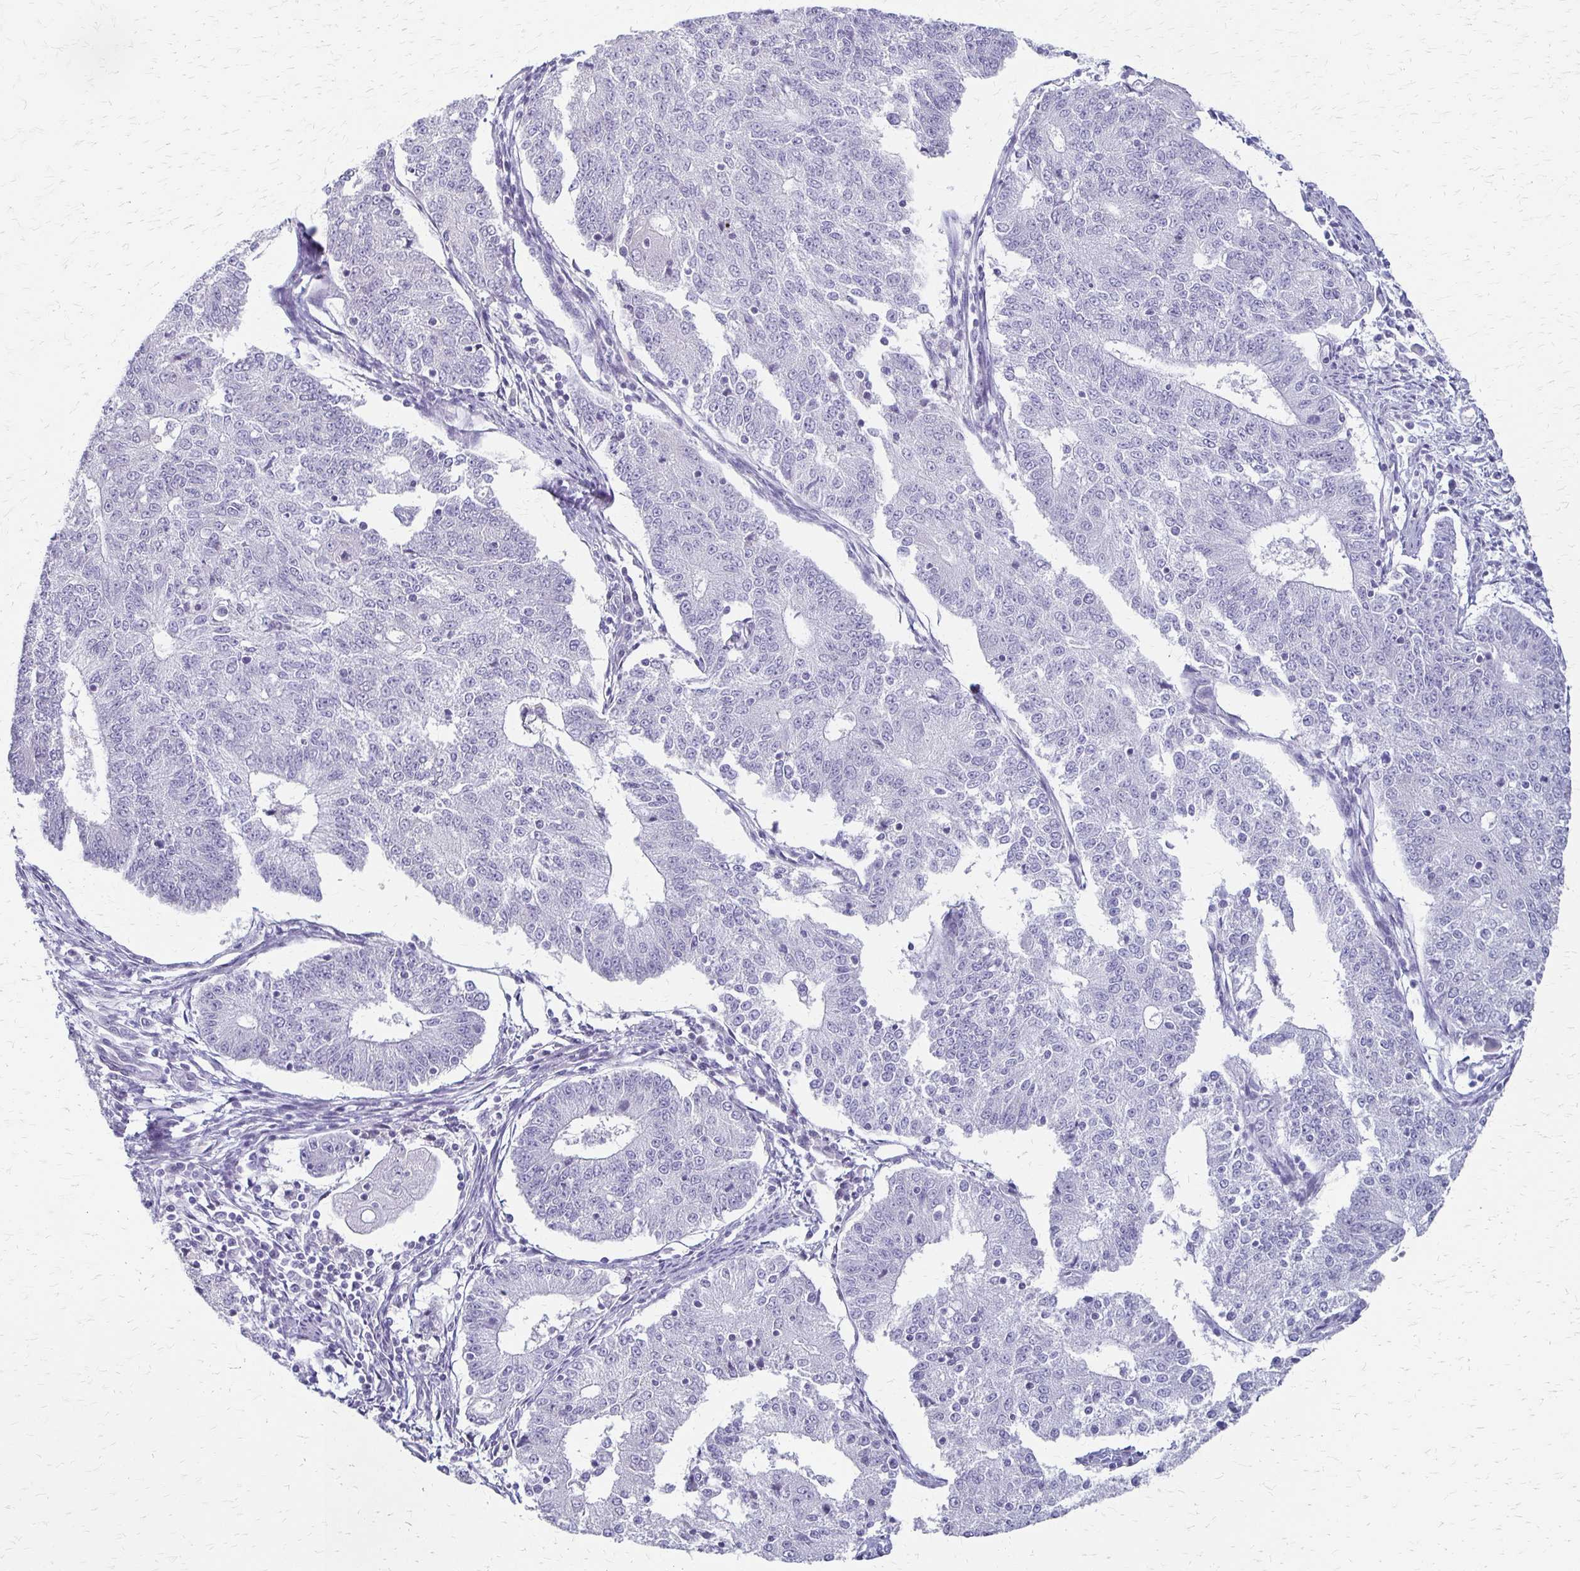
{"staining": {"intensity": "negative", "quantity": "none", "location": "none"}, "tissue": "endometrial cancer", "cell_type": "Tumor cells", "image_type": "cancer", "snomed": [{"axis": "morphology", "description": "Adenocarcinoma, NOS"}, {"axis": "topography", "description": "Endometrium"}], "caption": "Immunohistochemistry histopathology image of endometrial cancer stained for a protein (brown), which demonstrates no positivity in tumor cells. The staining is performed using DAB (3,3'-diaminobenzidine) brown chromogen with nuclei counter-stained in using hematoxylin.", "gene": "IVL", "patient": {"sex": "female", "age": 56}}